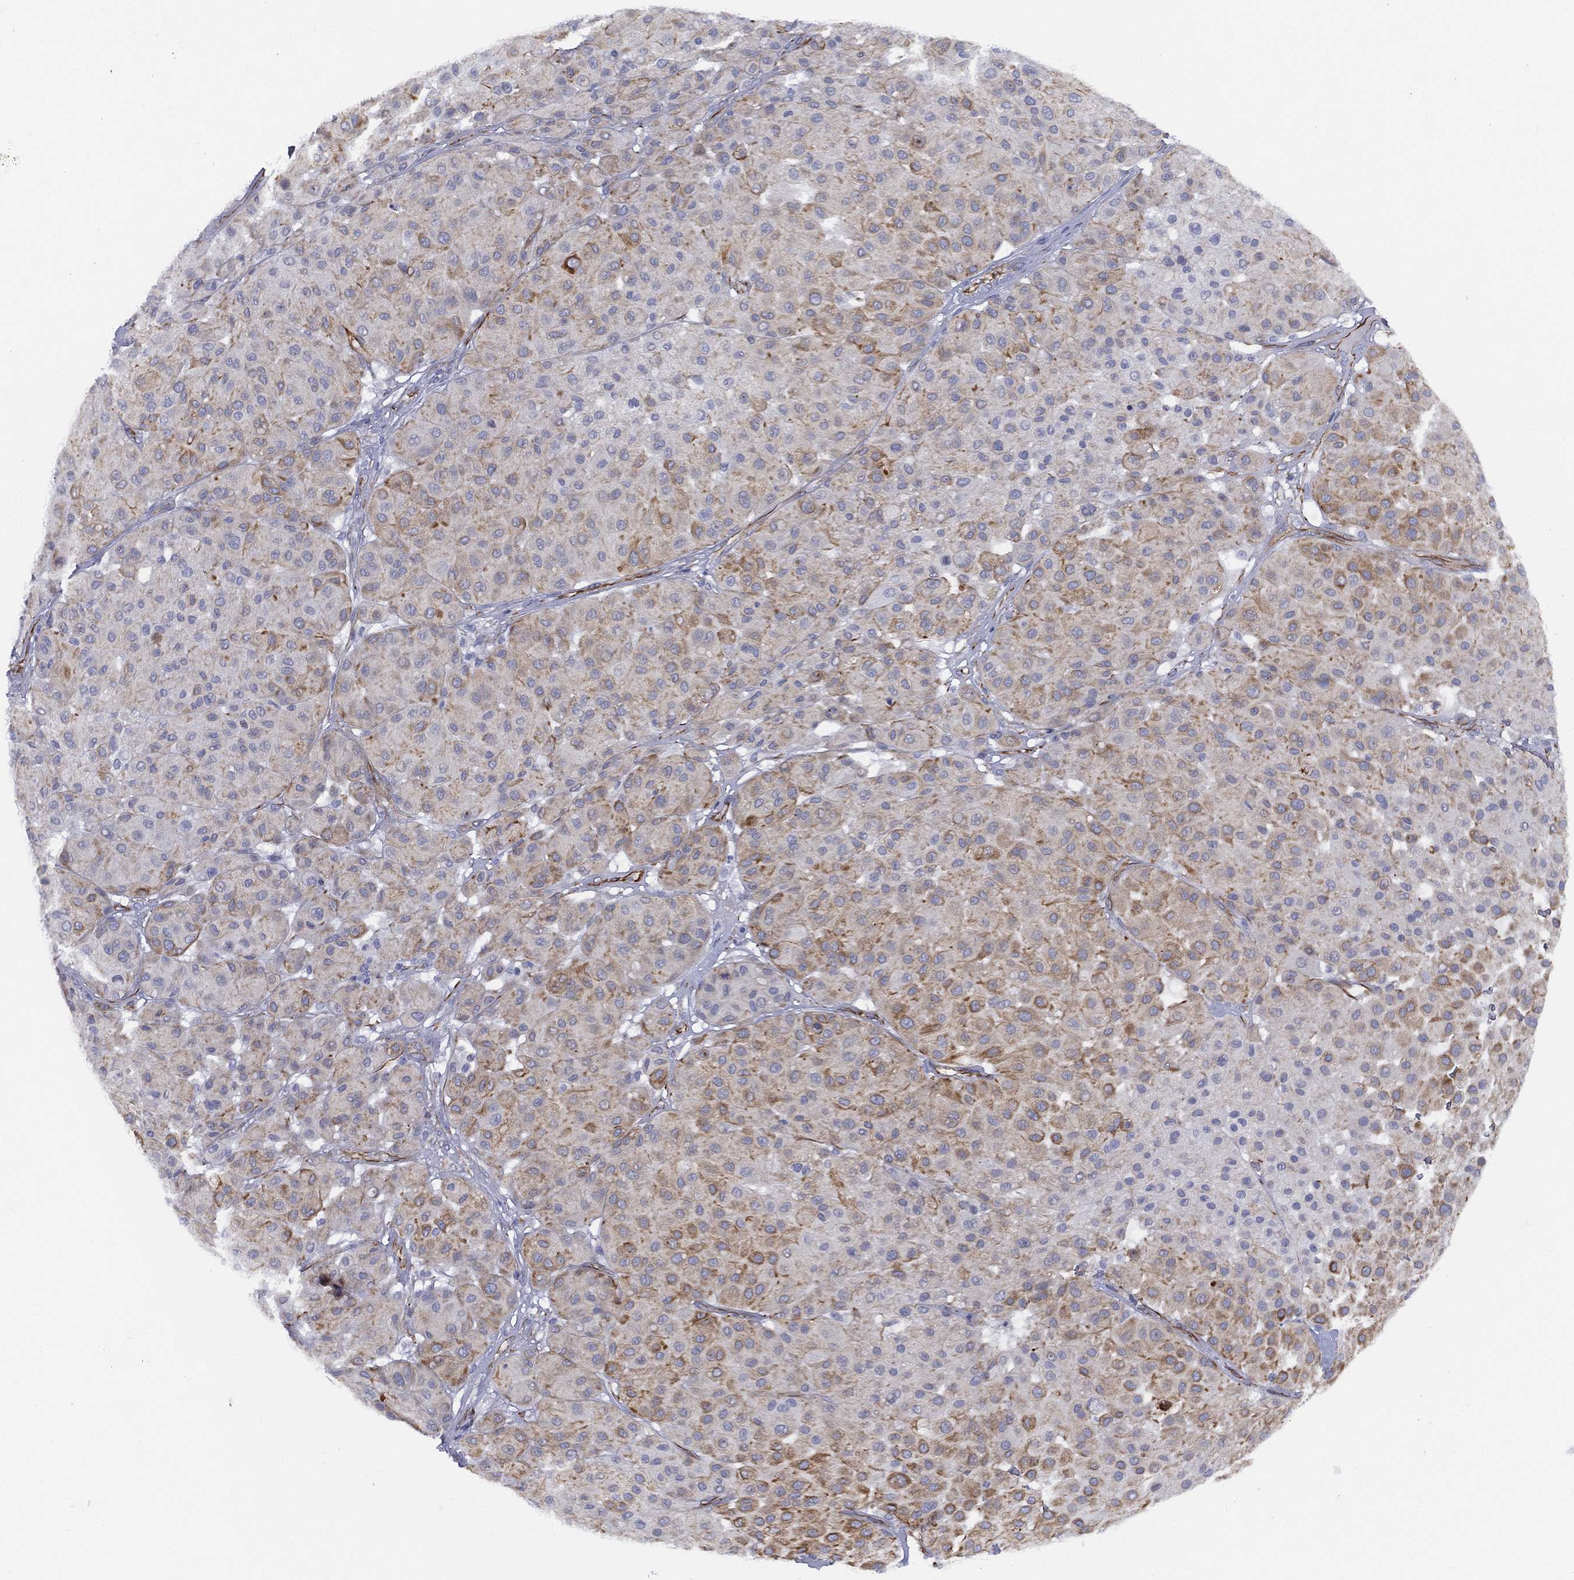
{"staining": {"intensity": "moderate", "quantity": "25%-75%", "location": "cytoplasmic/membranous"}, "tissue": "melanoma", "cell_type": "Tumor cells", "image_type": "cancer", "snomed": [{"axis": "morphology", "description": "Malignant melanoma, Metastatic site"}, {"axis": "topography", "description": "Smooth muscle"}], "caption": "High-power microscopy captured an immunohistochemistry (IHC) photomicrograph of melanoma, revealing moderate cytoplasmic/membranous positivity in approximately 25%-75% of tumor cells.", "gene": "MAS1", "patient": {"sex": "male", "age": 41}}